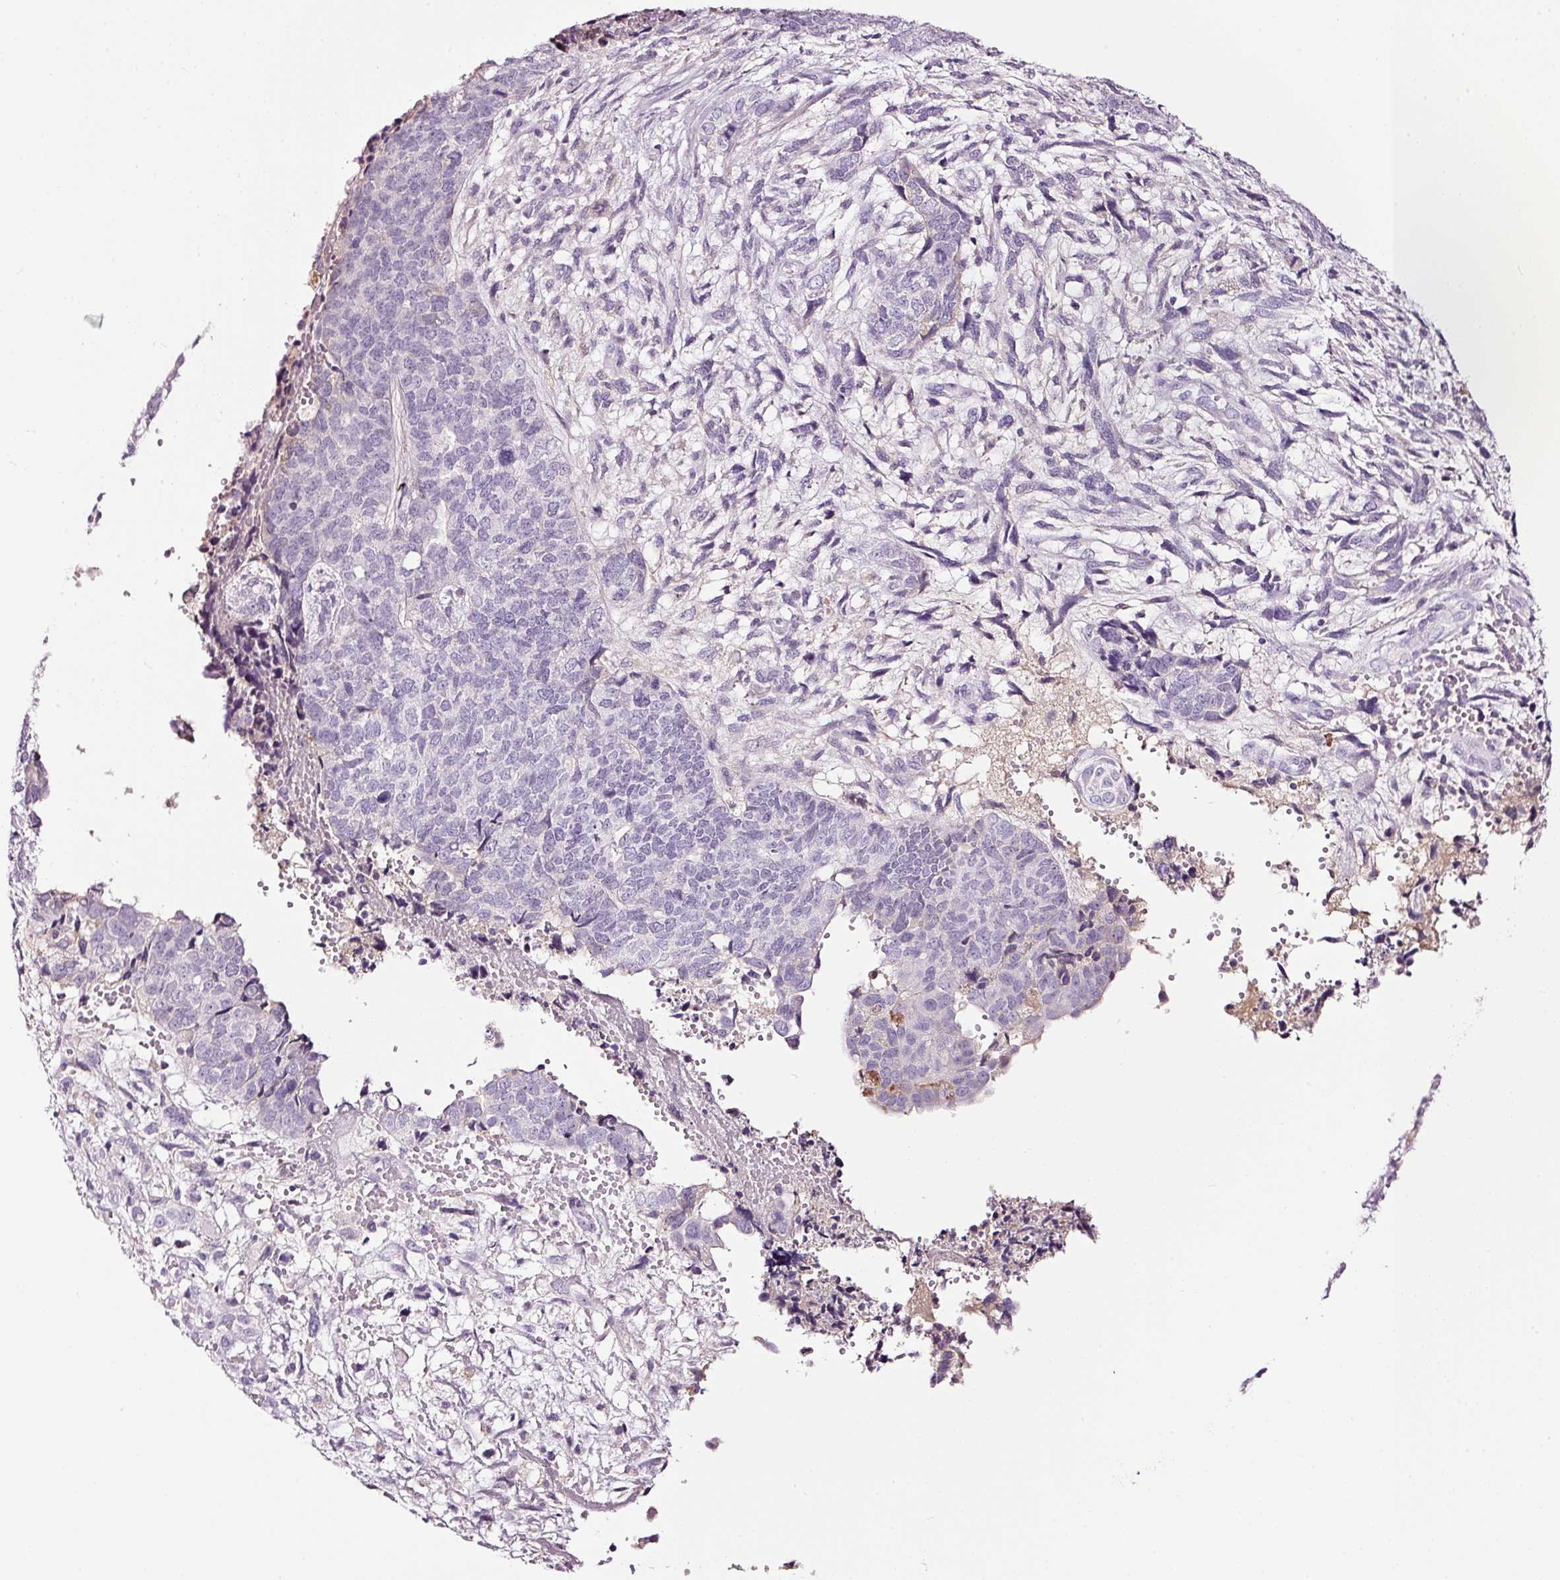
{"staining": {"intensity": "negative", "quantity": "none", "location": "none"}, "tissue": "cervical cancer", "cell_type": "Tumor cells", "image_type": "cancer", "snomed": [{"axis": "morphology", "description": "Squamous cell carcinoma, NOS"}, {"axis": "topography", "description": "Cervix"}], "caption": "This is an immunohistochemistry (IHC) histopathology image of human squamous cell carcinoma (cervical). There is no positivity in tumor cells.", "gene": "LAMP3", "patient": {"sex": "female", "age": 63}}